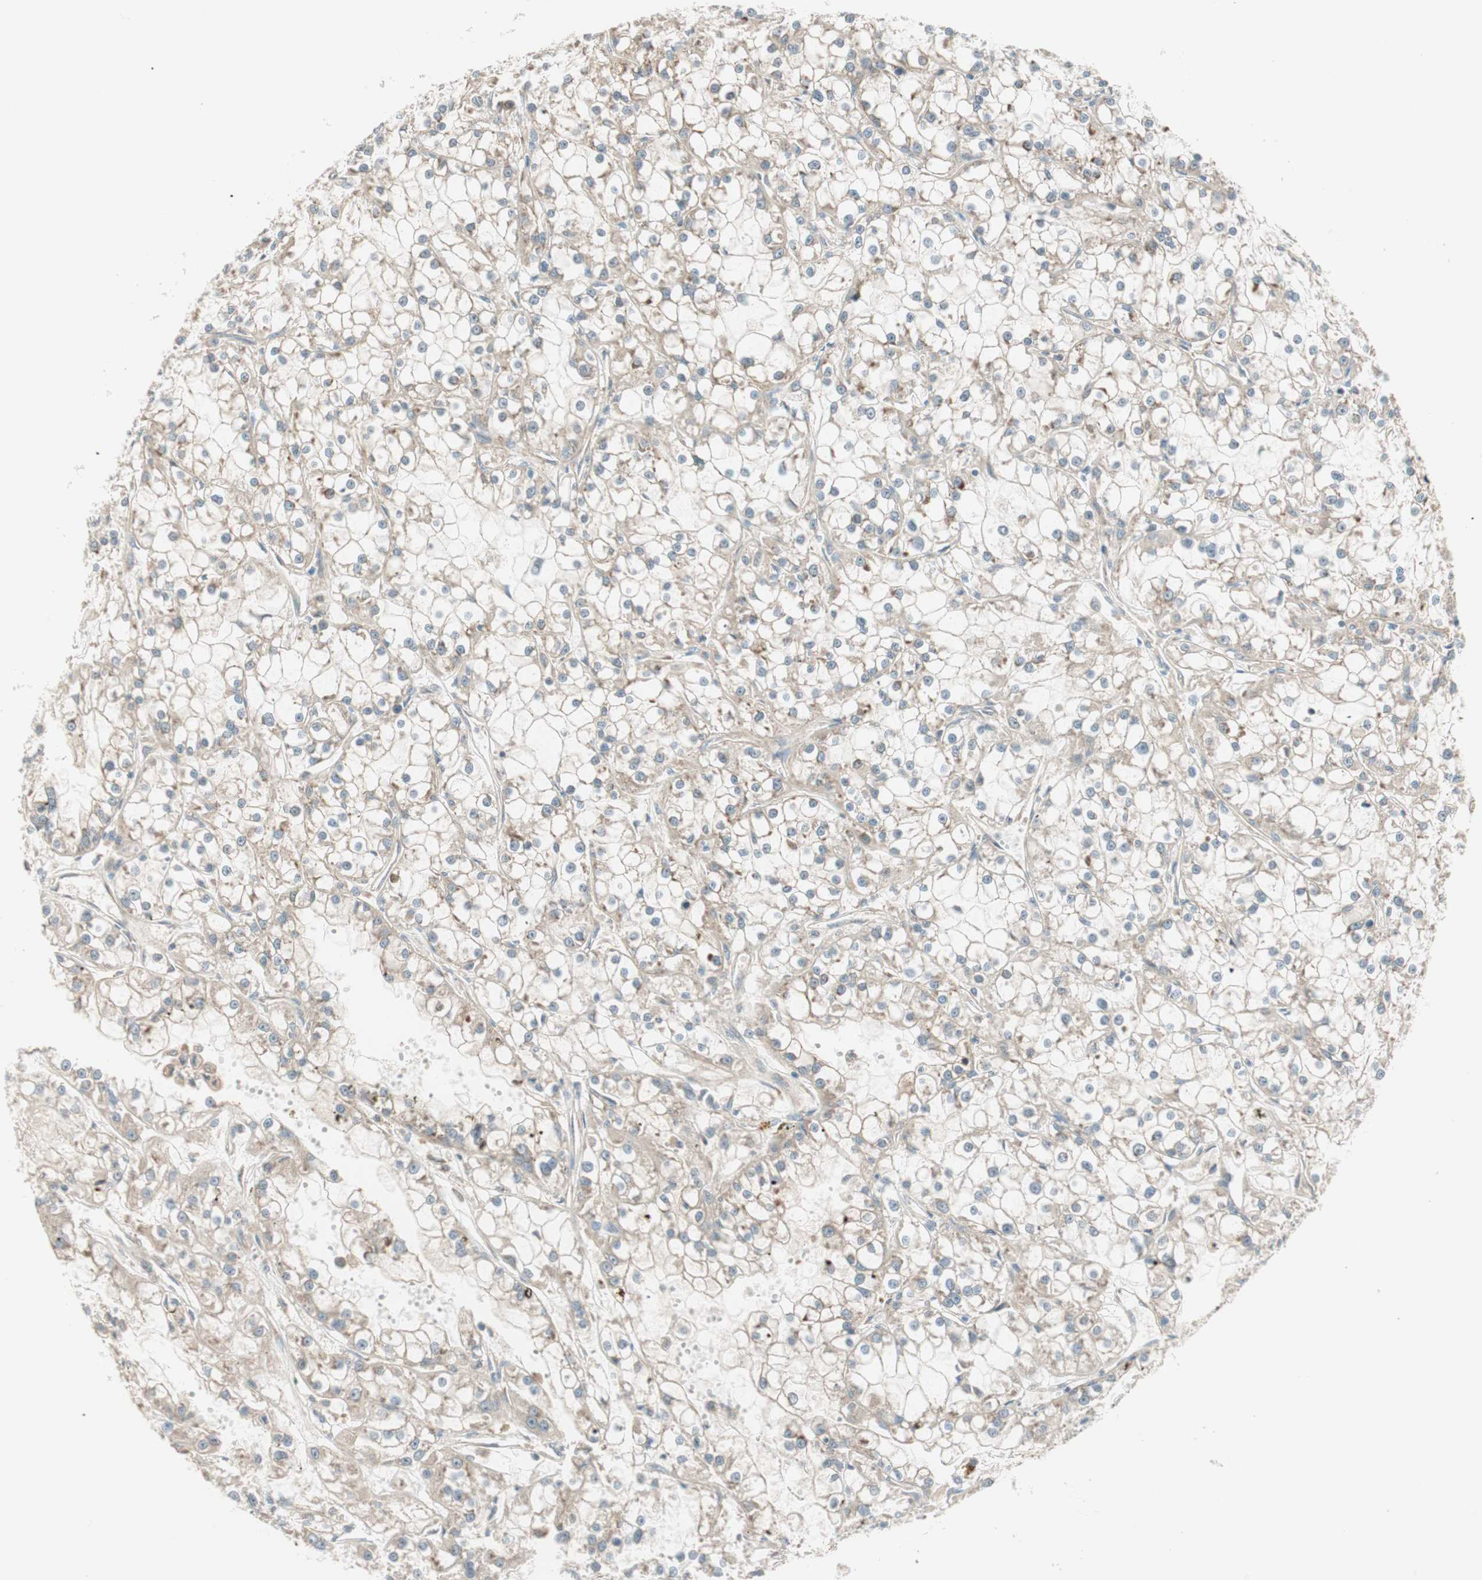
{"staining": {"intensity": "weak", "quantity": ">75%", "location": "cytoplasmic/membranous"}, "tissue": "renal cancer", "cell_type": "Tumor cells", "image_type": "cancer", "snomed": [{"axis": "morphology", "description": "Adenocarcinoma, NOS"}, {"axis": "topography", "description": "Kidney"}], "caption": "Renal adenocarcinoma was stained to show a protein in brown. There is low levels of weak cytoplasmic/membranous staining in about >75% of tumor cells.", "gene": "ABI1", "patient": {"sex": "female", "age": 52}}